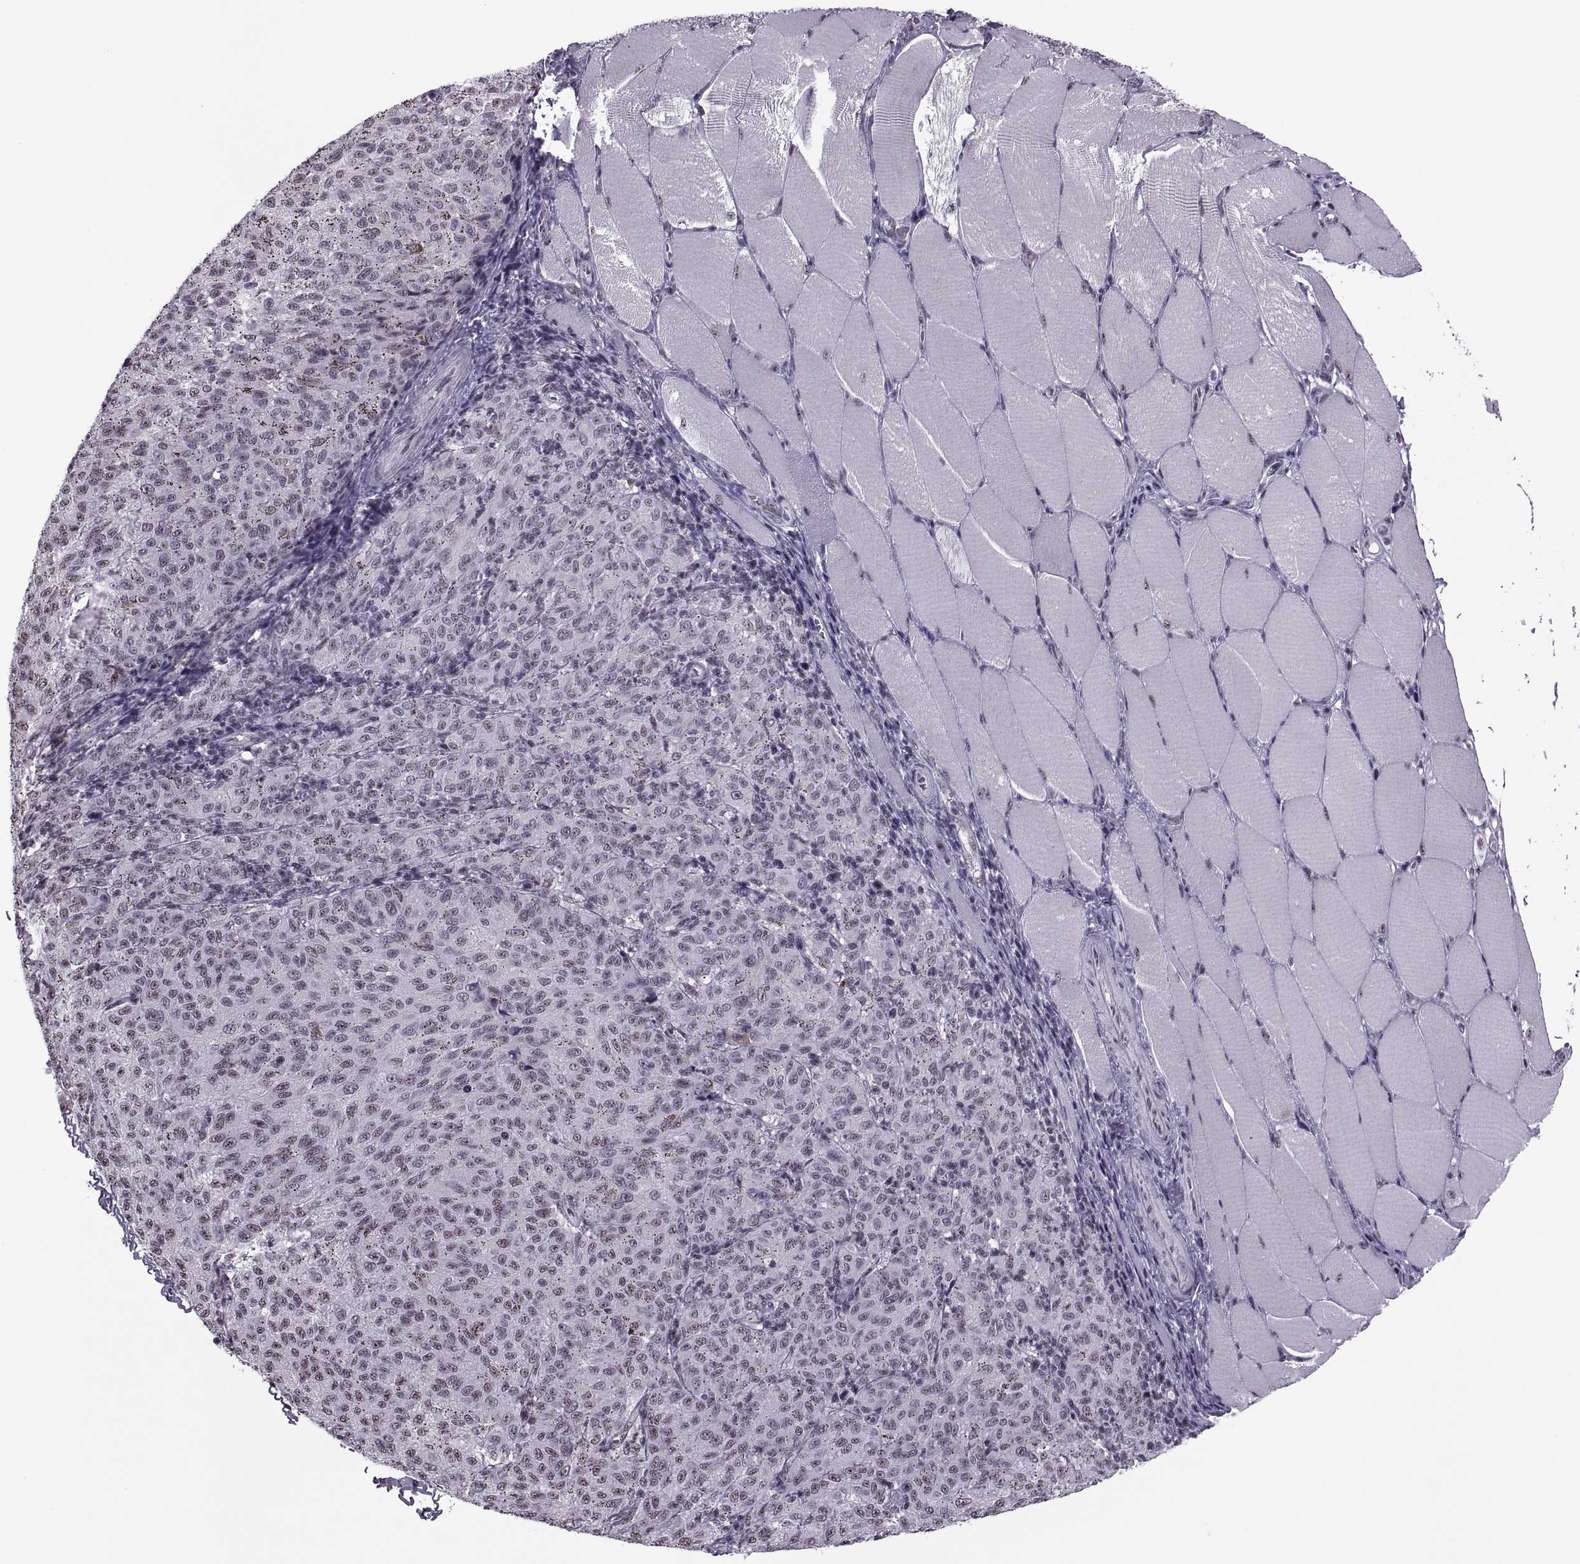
{"staining": {"intensity": "weak", "quantity": "<25%", "location": "nuclear"}, "tissue": "melanoma", "cell_type": "Tumor cells", "image_type": "cancer", "snomed": [{"axis": "morphology", "description": "Malignant melanoma, NOS"}, {"axis": "topography", "description": "Skin"}], "caption": "High magnification brightfield microscopy of malignant melanoma stained with DAB (brown) and counterstained with hematoxylin (blue): tumor cells show no significant expression.", "gene": "MAGEA4", "patient": {"sex": "female", "age": 72}}